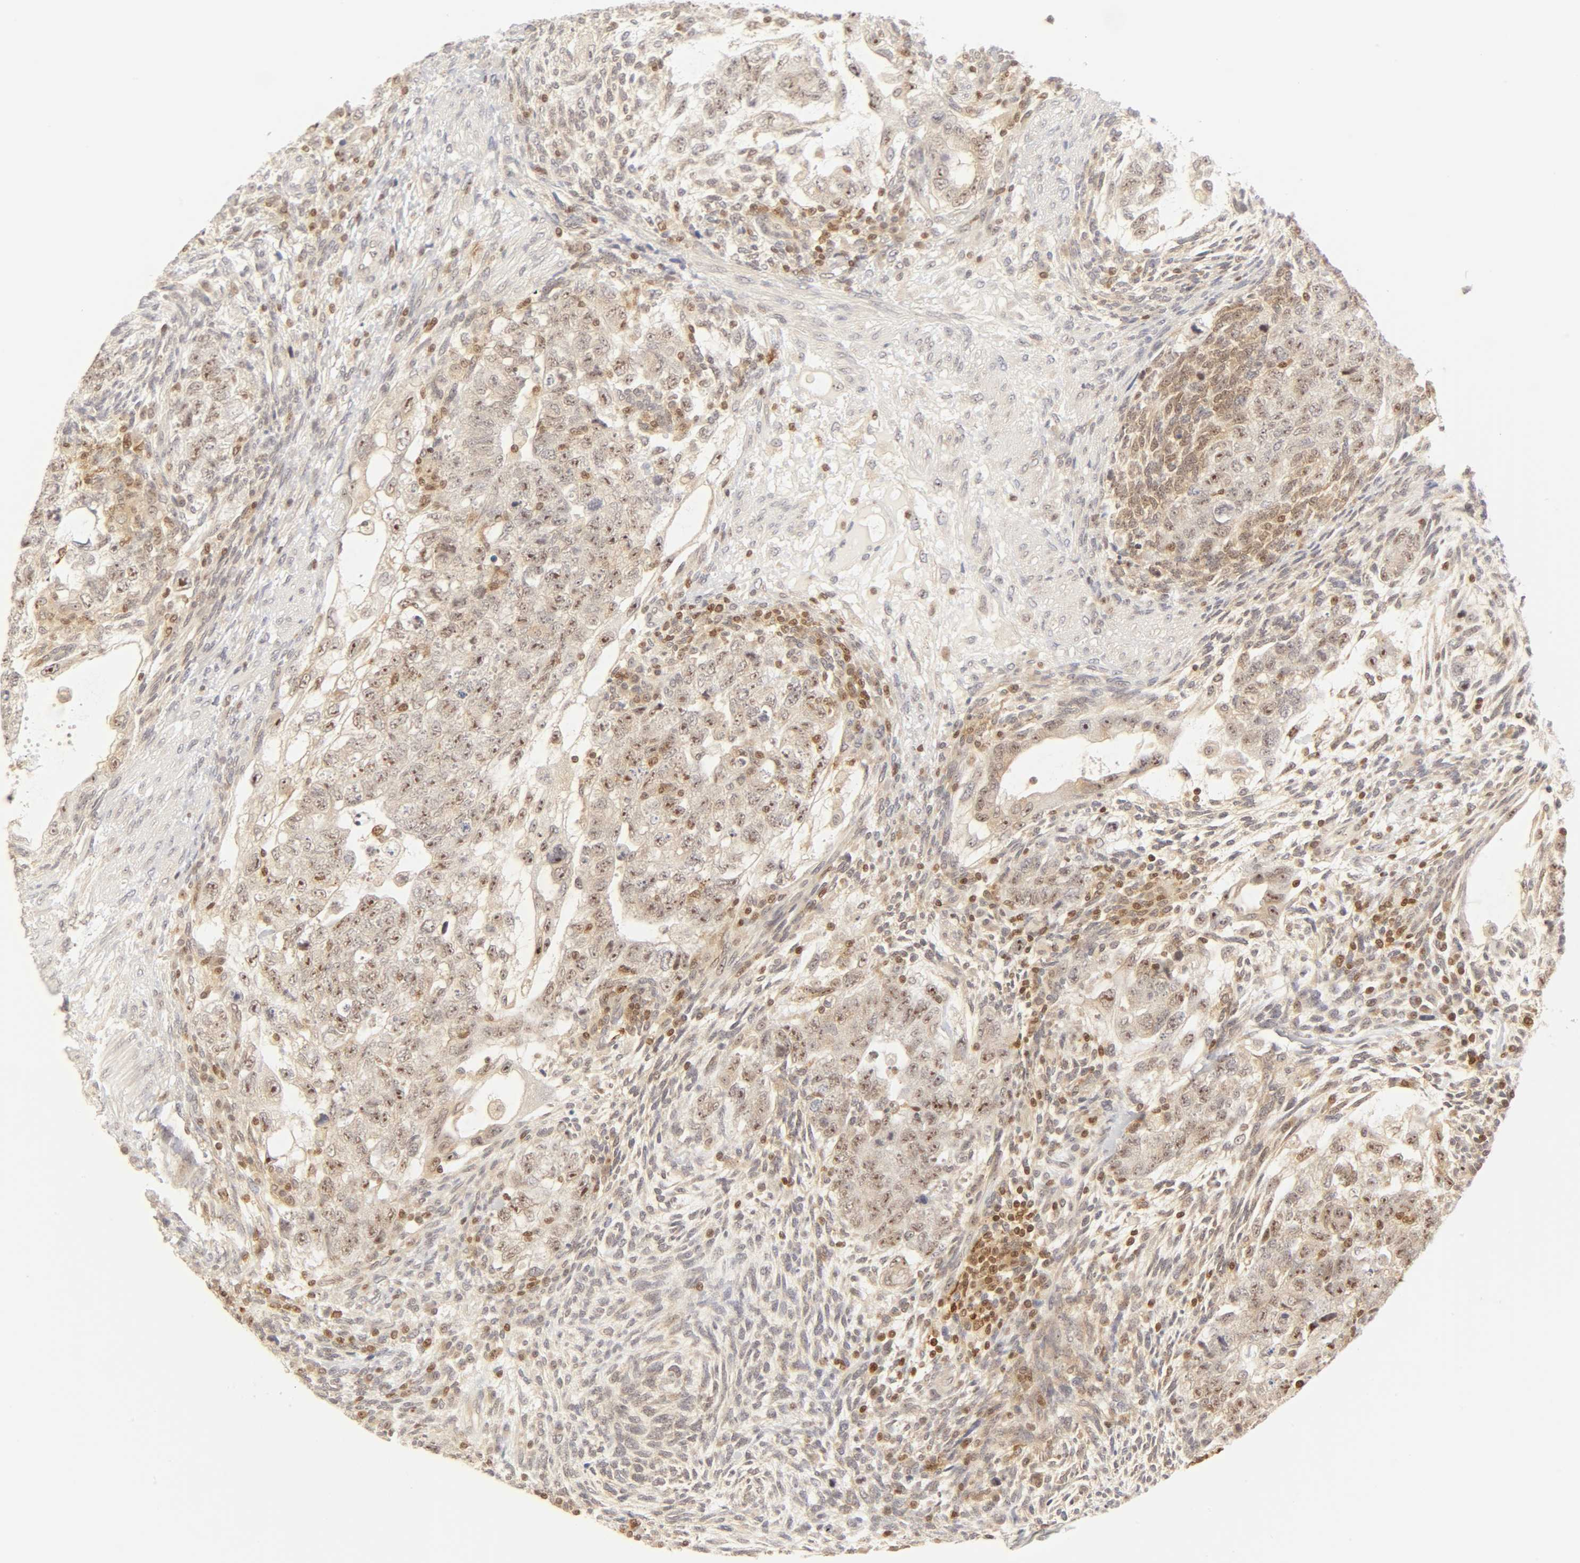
{"staining": {"intensity": "weak", "quantity": "25%-75%", "location": "cytoplasmic/membranous,nuclear"}, "tissue": "testis cancer", "cell_type": "Tumor cells", "image_type": "cancer", "snomed": [{"axis": "morphology", "description": "Normal tissue, NOS"}, {"axis": "morphology", "description": "Carcinoma, Embryonal, NOS"}, {"axis": "topography", "description": "Testis"}], "caption": "Protein staining shows weak cytoplasmic/membranous and nuclear staining in approximately 25%-75% of tumor cells in testis cancer (embryonal carcinoma).", "gene": "KIF2A", "patient": {"sex": "male", "age": 36}}